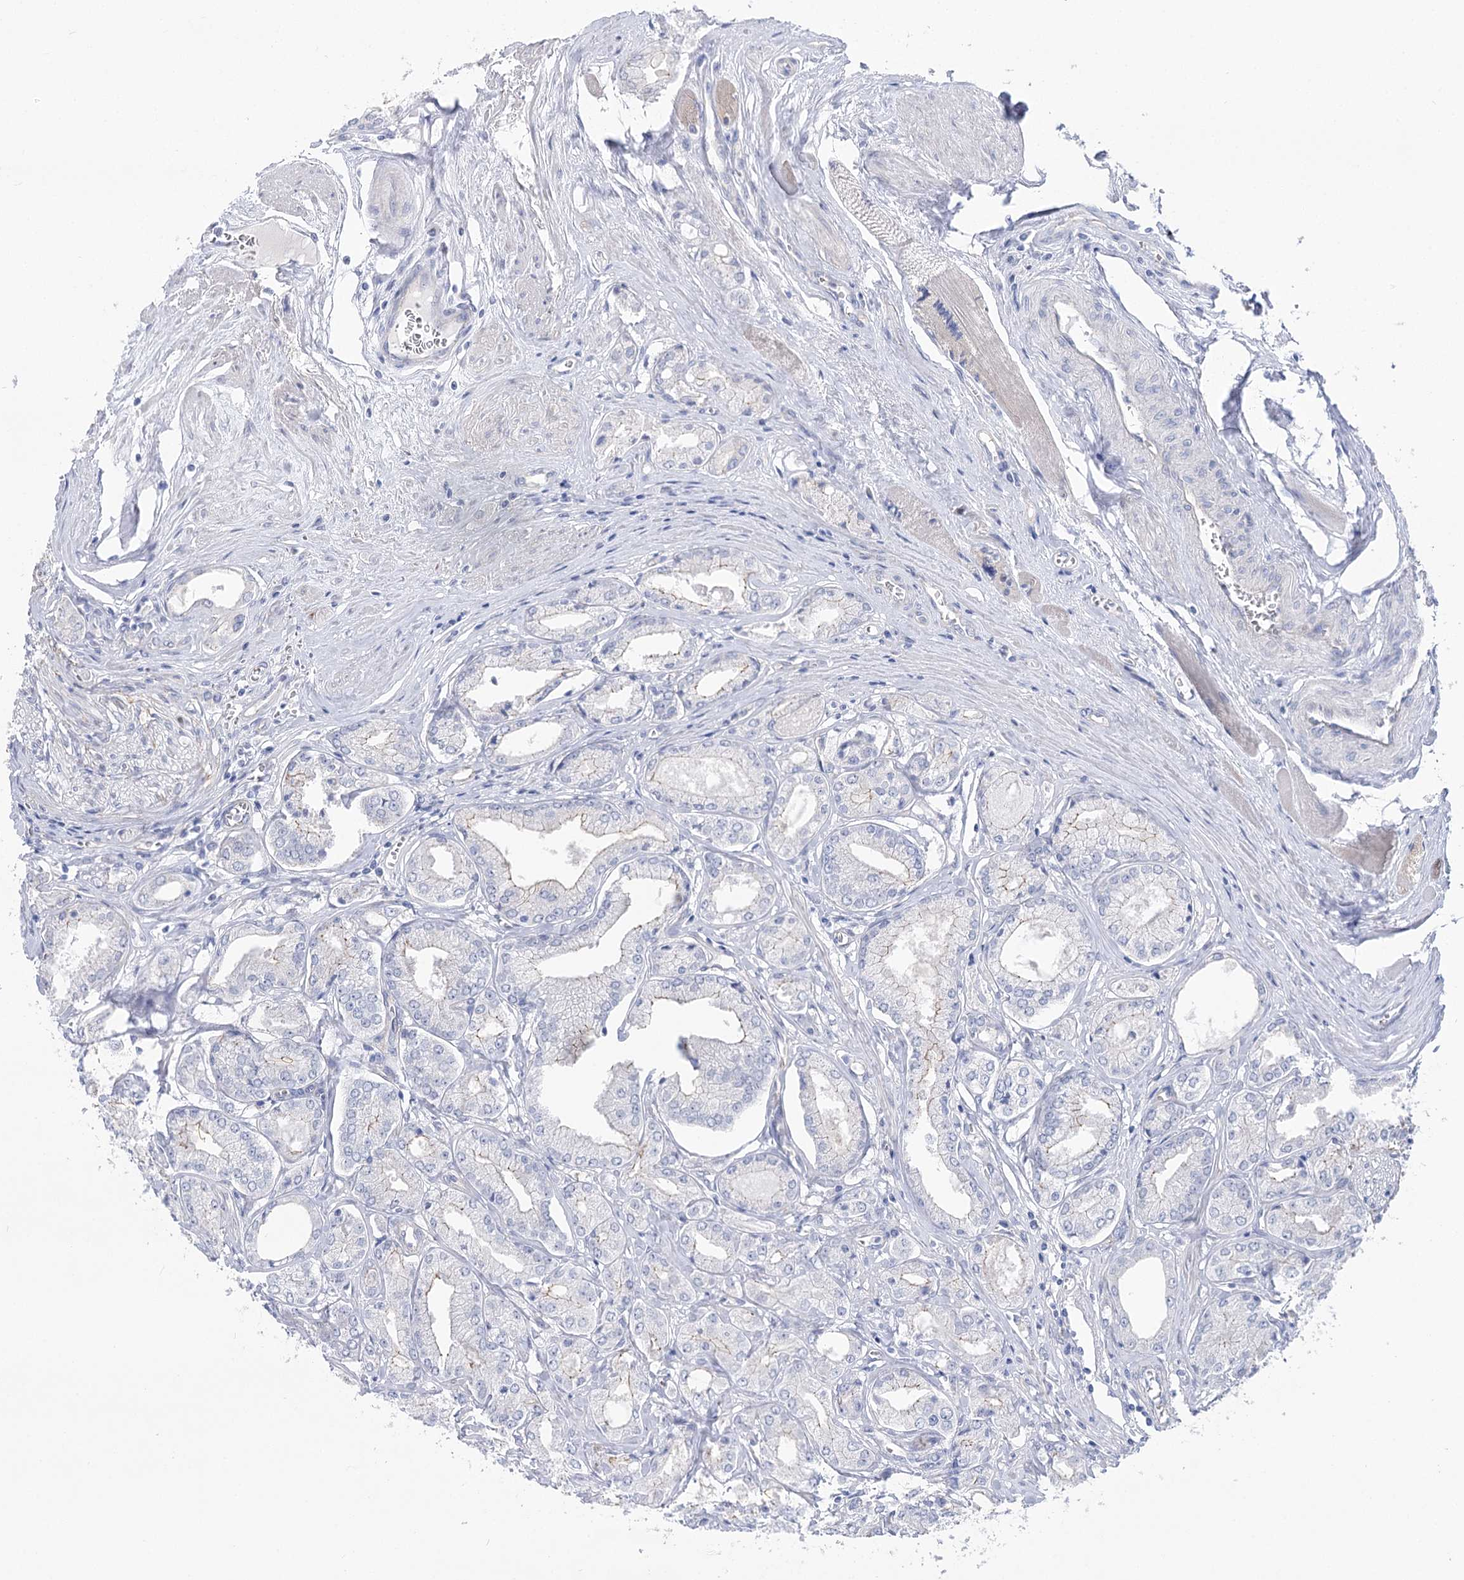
{"staining": {"intensity": "weak", "quantity": "<25%", "location": "cytoplasmic/membranous"}, "tissue": "prostate cancer", "cell_type": "Tumor cells", "image_type": "cancer", "snomed": [{"axis": "morphology", "description": "Adenocarcinoma, Low grade"}, {"axis": "topography", "description": "Prostate"}], "caption": "Tumor cells are negative for protein expression in human prostate adenocarcinoma (low-grade).", "gene": "NRAP", "patient": {"sex": "male", "age": 60}}